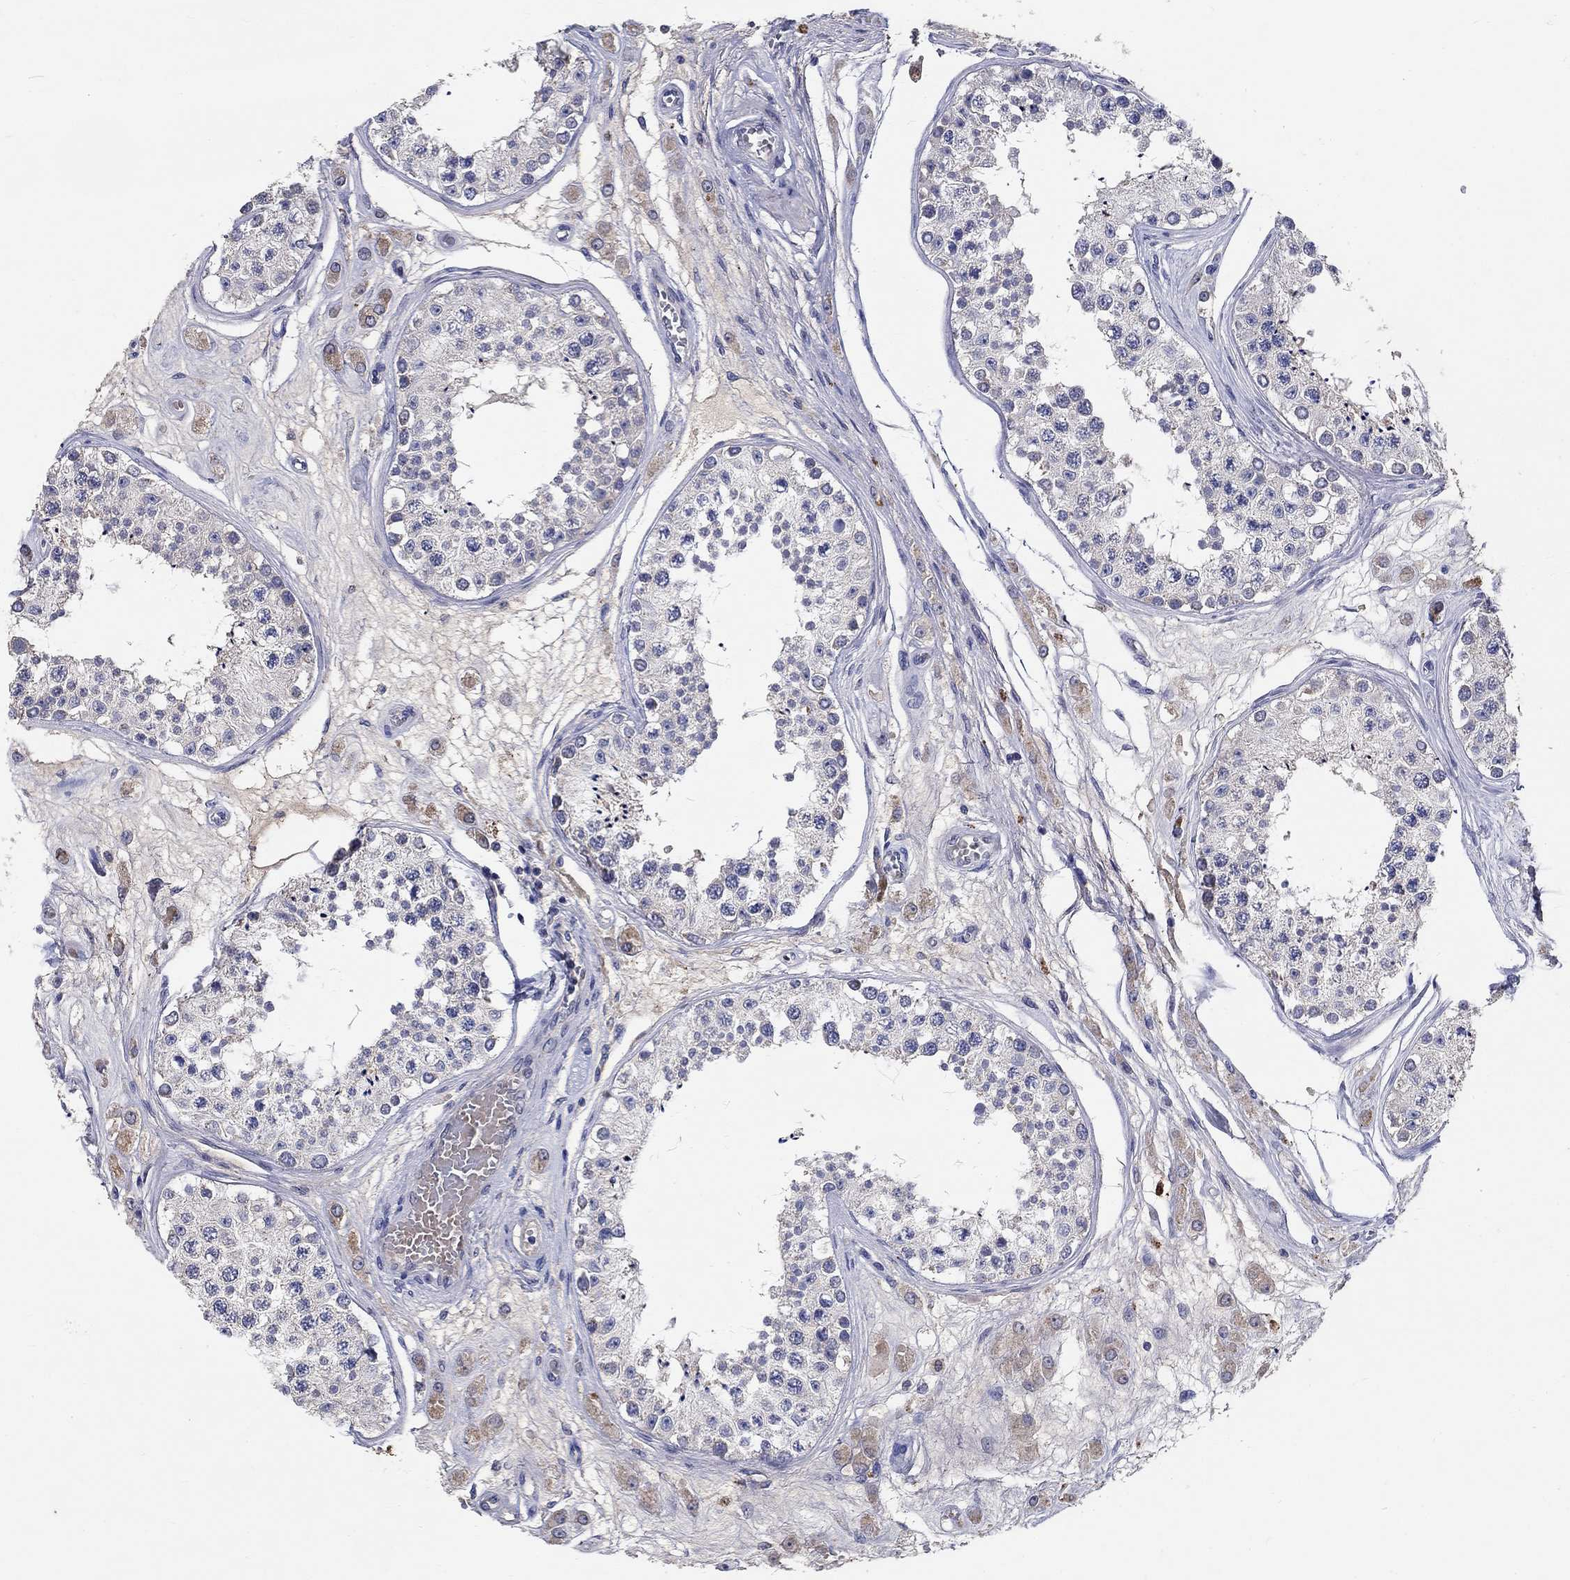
{"staining": {"intensity": "negative", "quantity": "none", "location": "none"}, "tissue": "testis", "cell_type": "Cells in seminiferous ducts", "image_type": "normal", "snomed": [{"axis": "morphology", "description": "Normal tissue, NOS"}, {"axis": "topography", "description": "Testis"}], "caption": "Immunohistochemistry histopathology image of normal testis stained for a protein (brown), which reveals no positivity in cells in seminiferous ducts.", "gene": "PROZ", "patient": {"sex": "male", "age": 25}}